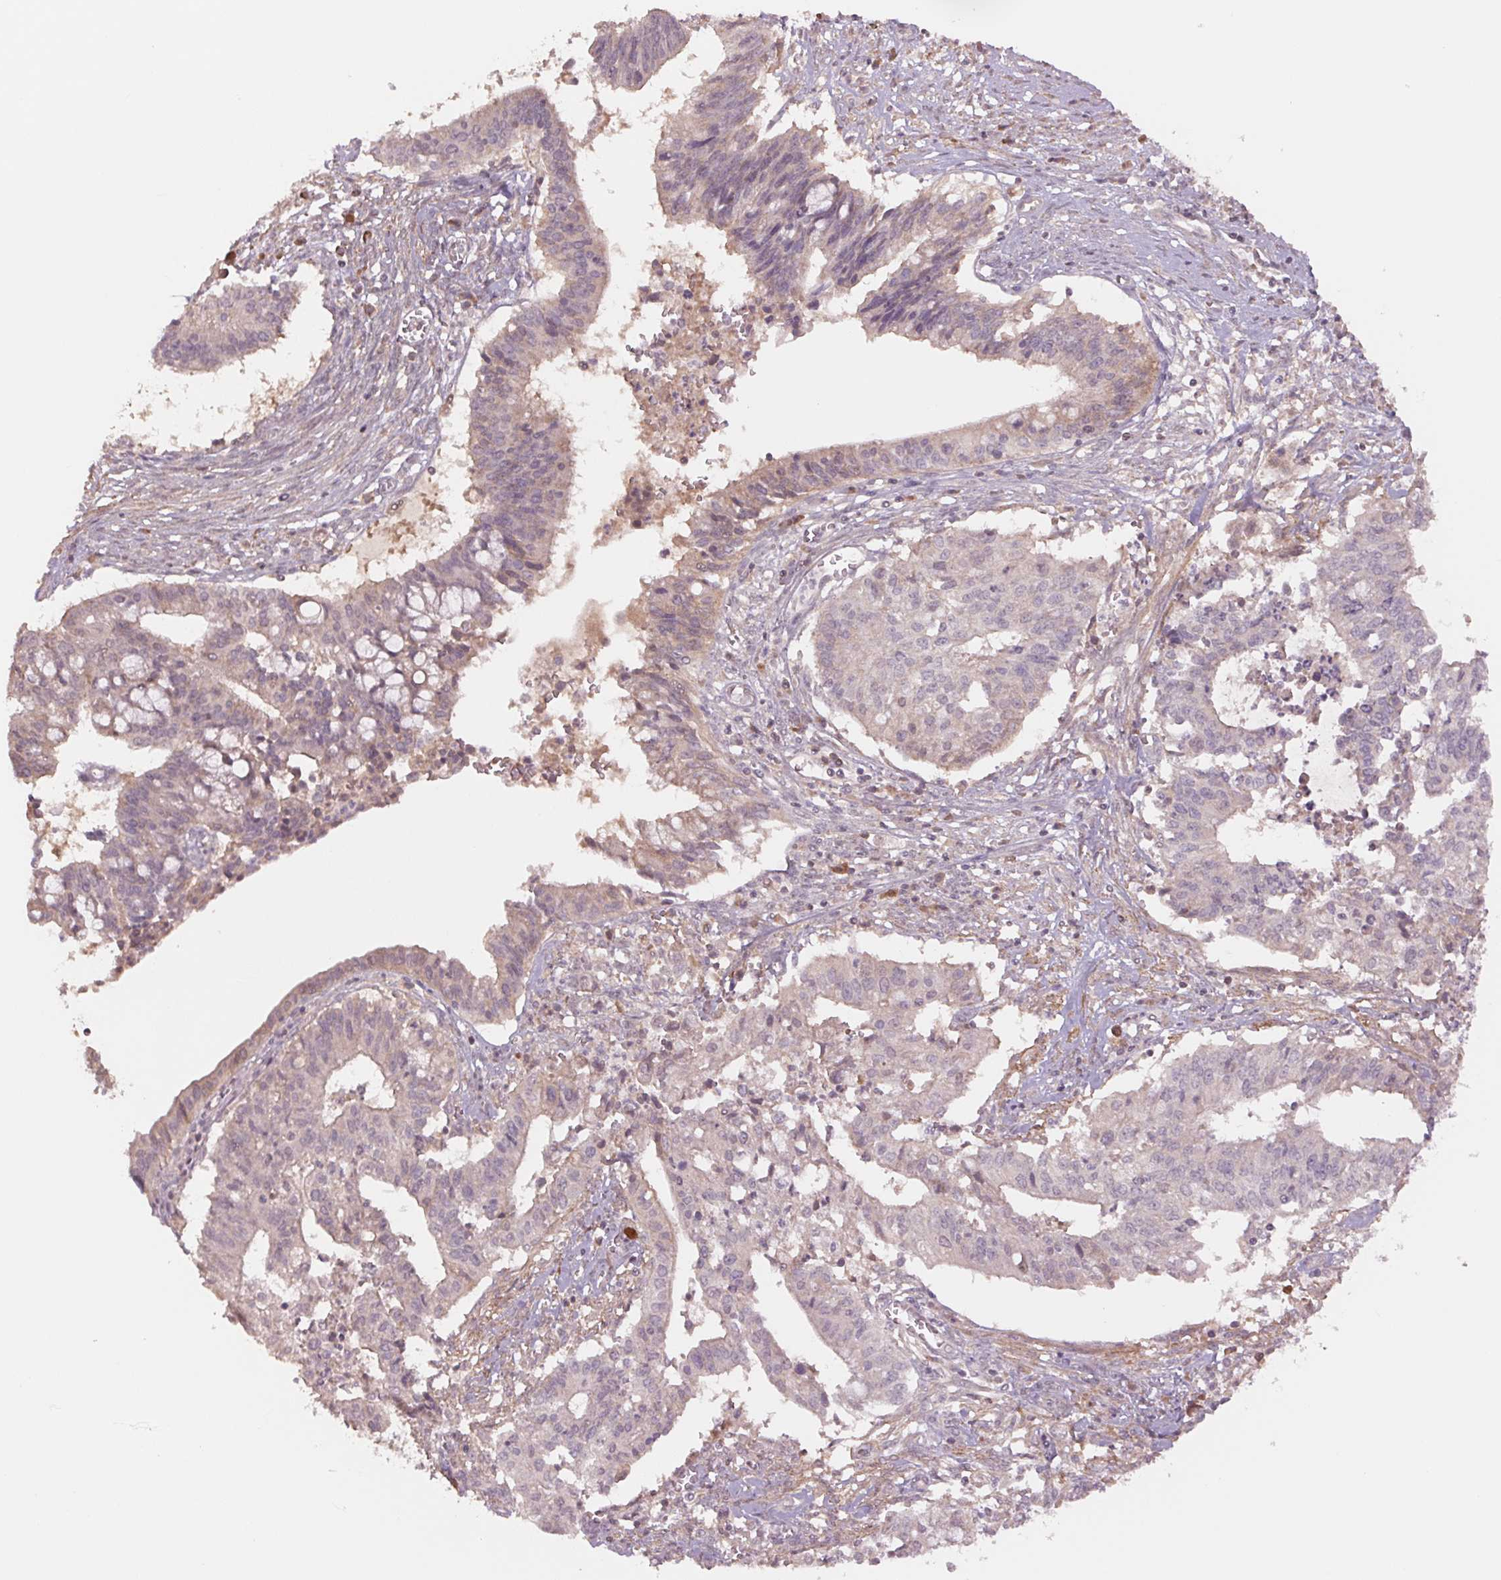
{"staining": {"intensity": "weak", "quantity": "<25%", "location": "cytoplasmic/membranous"}, "tissue": "cervical cancer", "cell_type": "Tumor cells", "image_type": "cancer", "snomed": [{"axis": "morphology", "description": "Adenocarcinoma, NOS"}, {"axis": "topography", "description": "Cervix"}], "caption": "Immunohistochemical staining of human adenocarcinoma (cervical) displays no significant staining in tumor cells. (DAB IHC, high magnification).", "gene": "PPIA", "patient": {"sex": "female", "age": 44}}